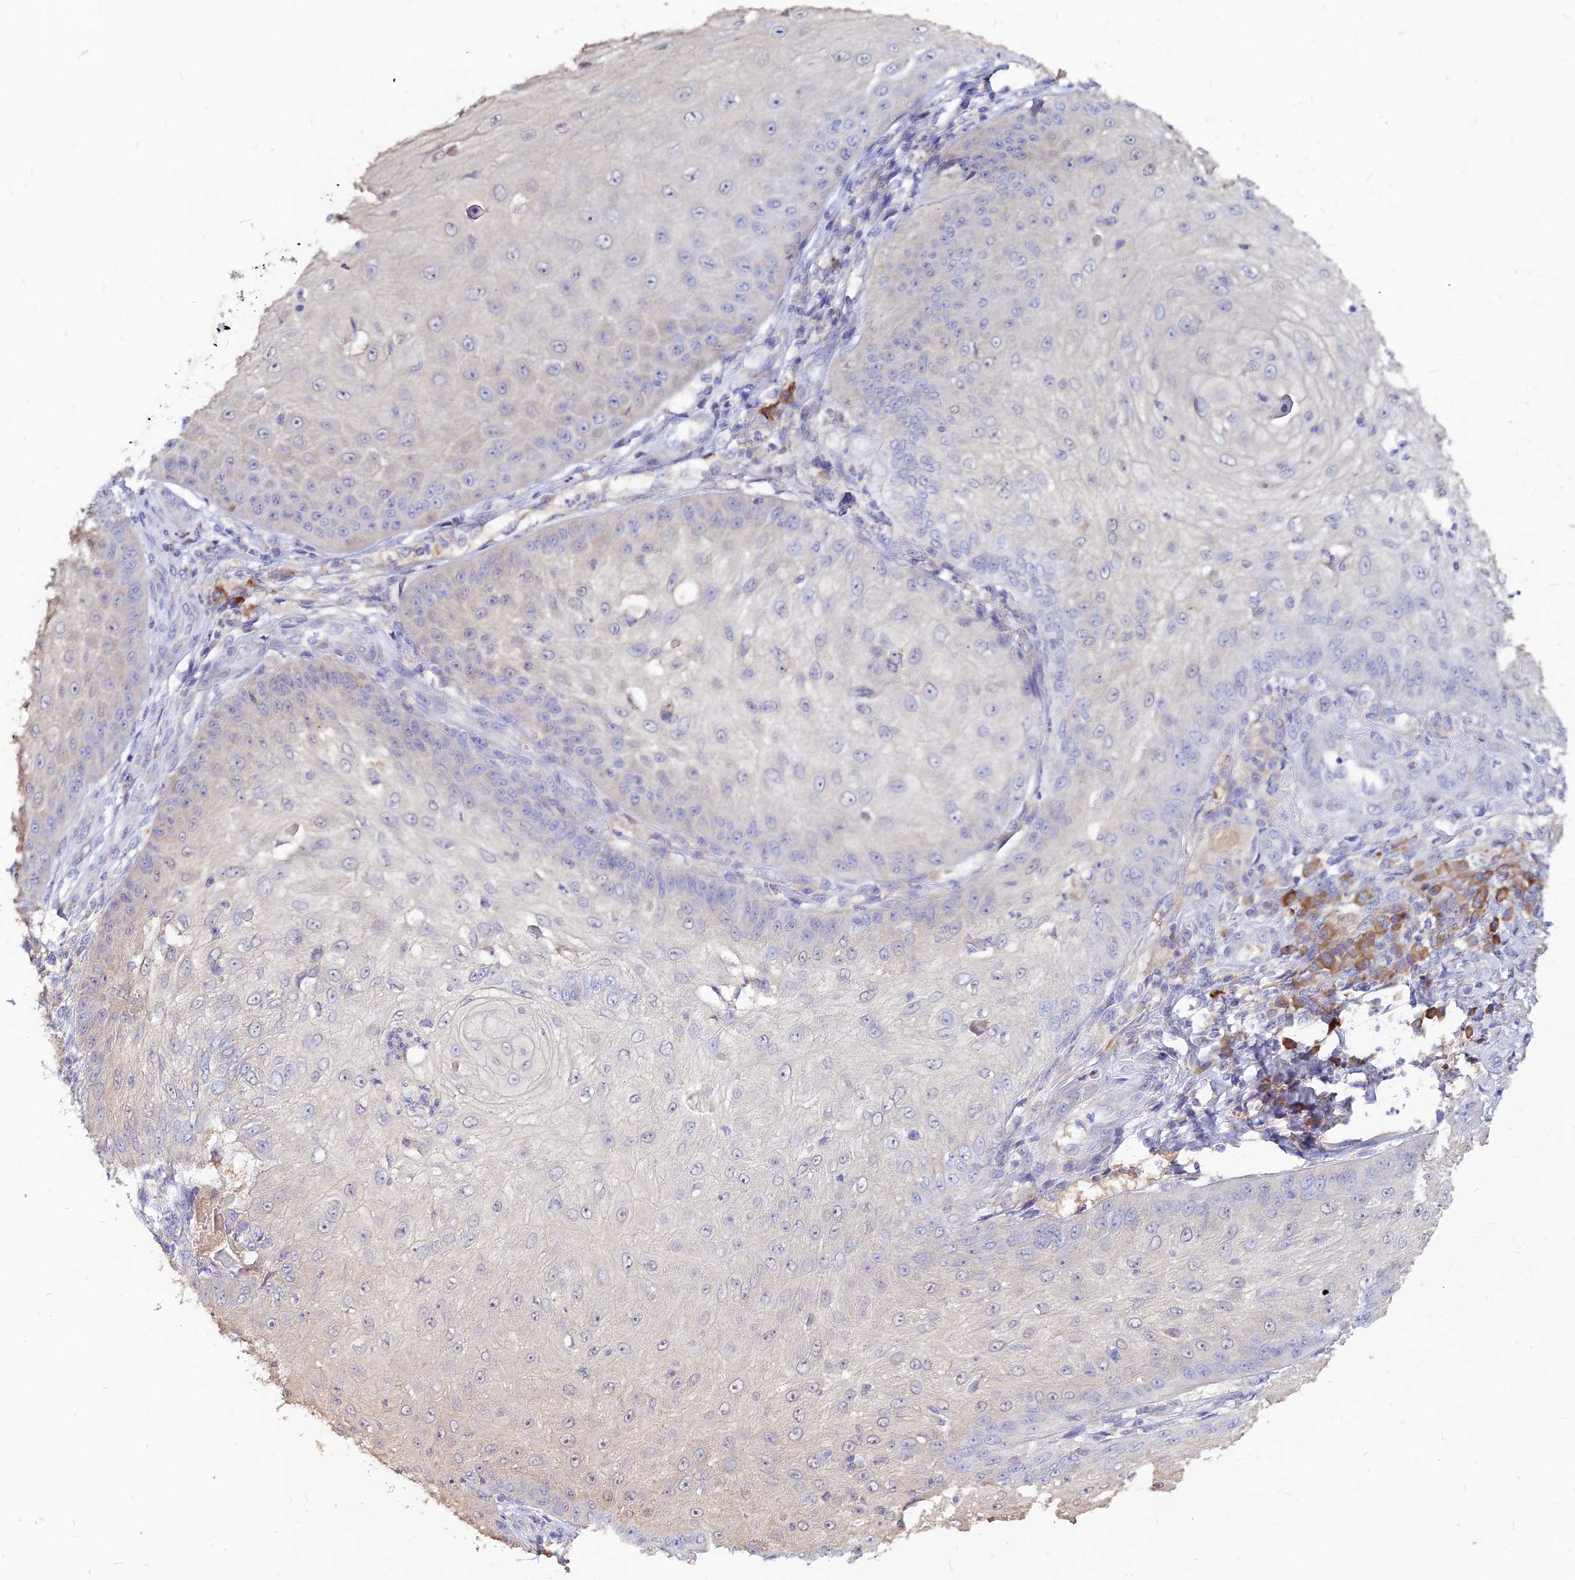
{"staining": {"intensity": "negative", "quantity": "none", "location": "none"}, "tissue": "skin cancer", "cell_type": "Tumor cells", "image_type": "cancer", "snomed": [{"axis": "morphology", "description": "Squamous cell carcinoma, NOS"}, {"axis": "topography", "description": "Skin"}], "caption": "DAB immunohistochemical staining of human skin squamous cell carcinoma displays no significant positivity in tumor cells.", "gene": "DENND2D", "patient": {"sex": "male", "age": 70}}